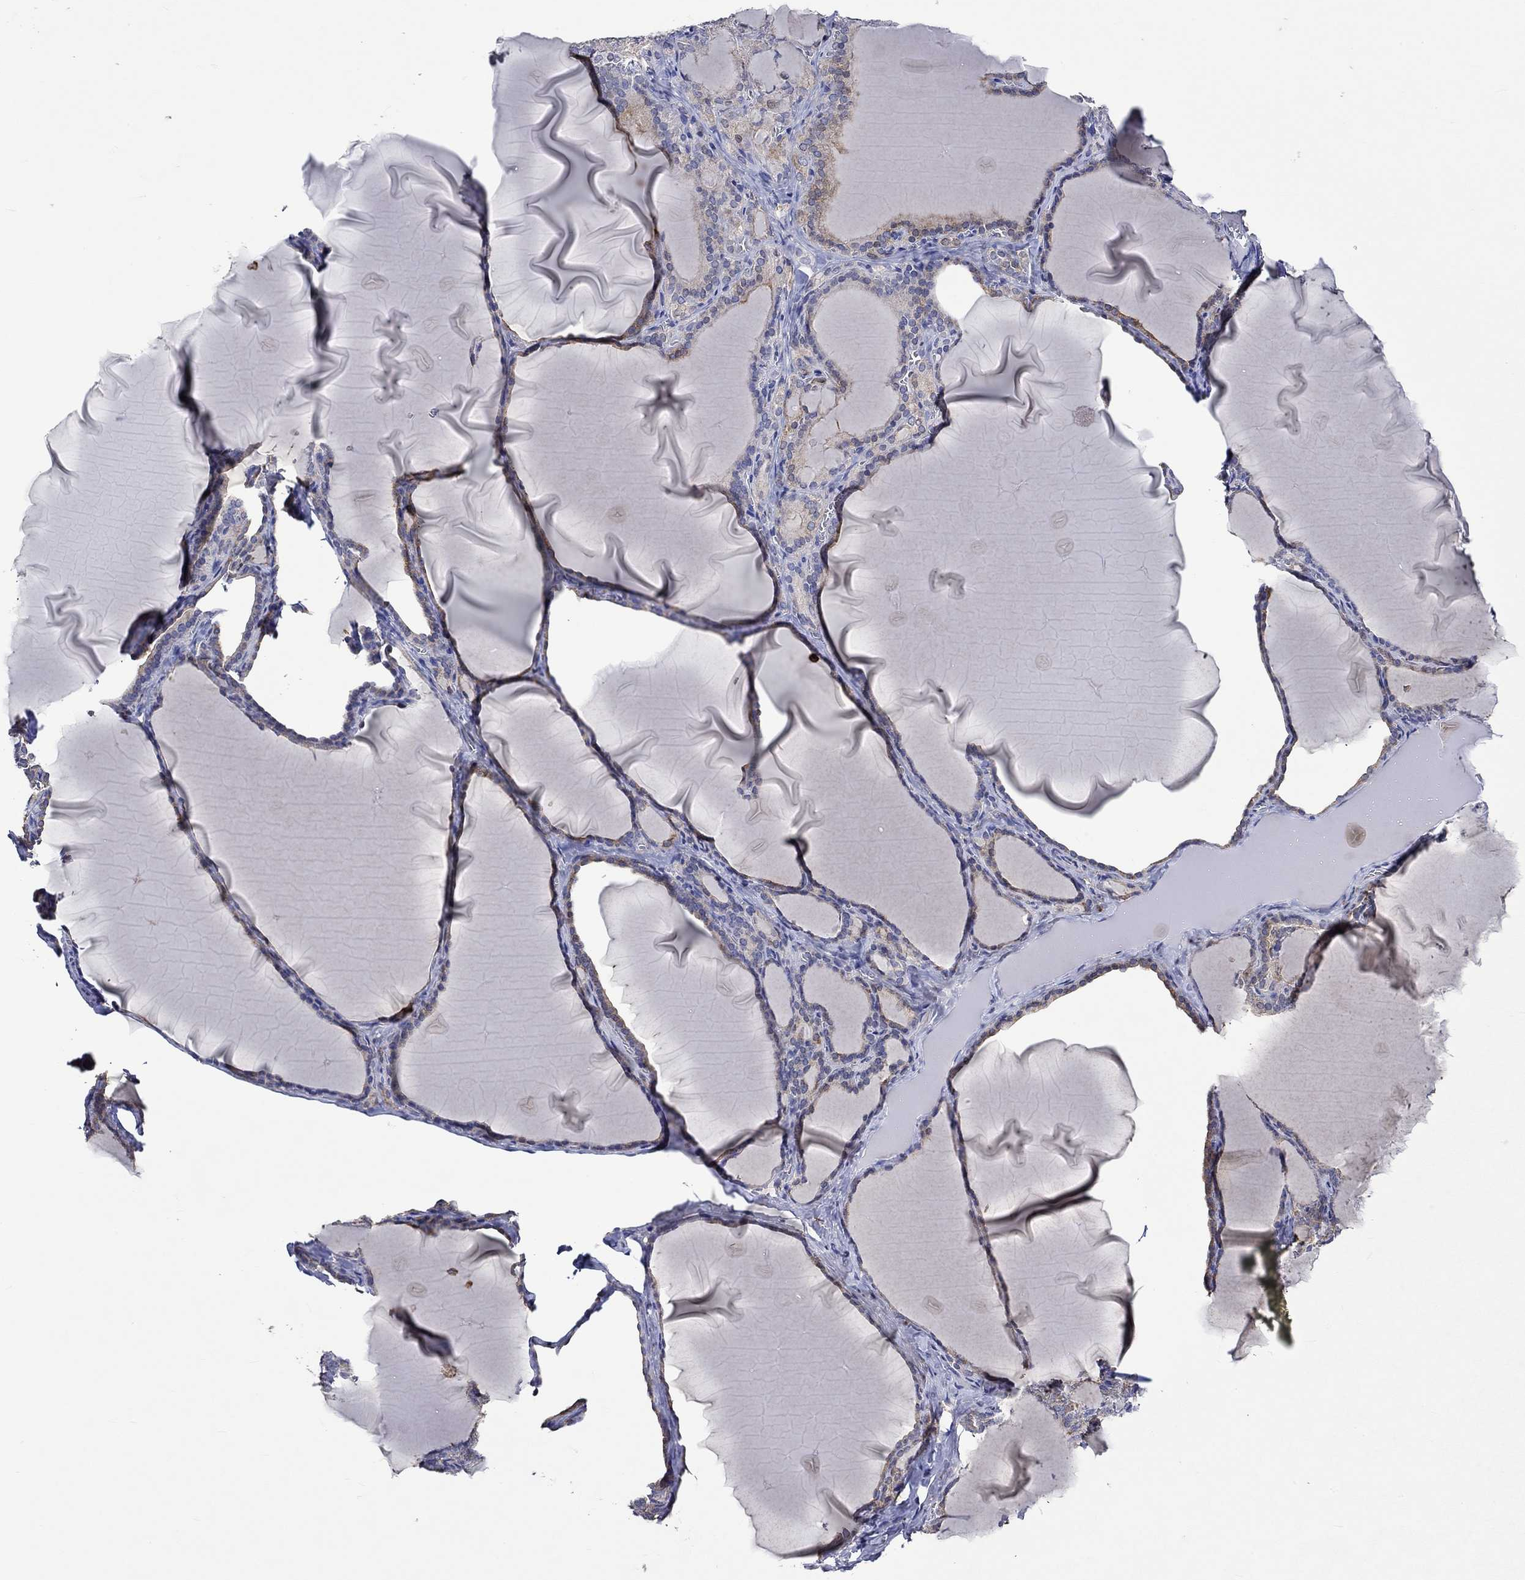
{"staining": {"intensity": "strong", "quantity": "25%-75%", "location": "cytoplasmic/membranous"}, "tissue": "thyroid gland", "cell_type": "Glandular cells", "image_type": "normal", "snomed": [{"axis": "morphology", "description": "Normal tissue, NOS"}, {"axis": "morphology", "description": "Hyperplasia, NOS"}, {"axis": "topography", "description": "Thyroid gland"}], "caption": "Protein expression by immunohistochemistry (IHC) demonstrates strong cytoplasmic/membranous staining in about 25%-75% of glandular cells in normal thyroid gland.", "gene": "CRYAB", "patient": {"sex": "female", "age": 27}}